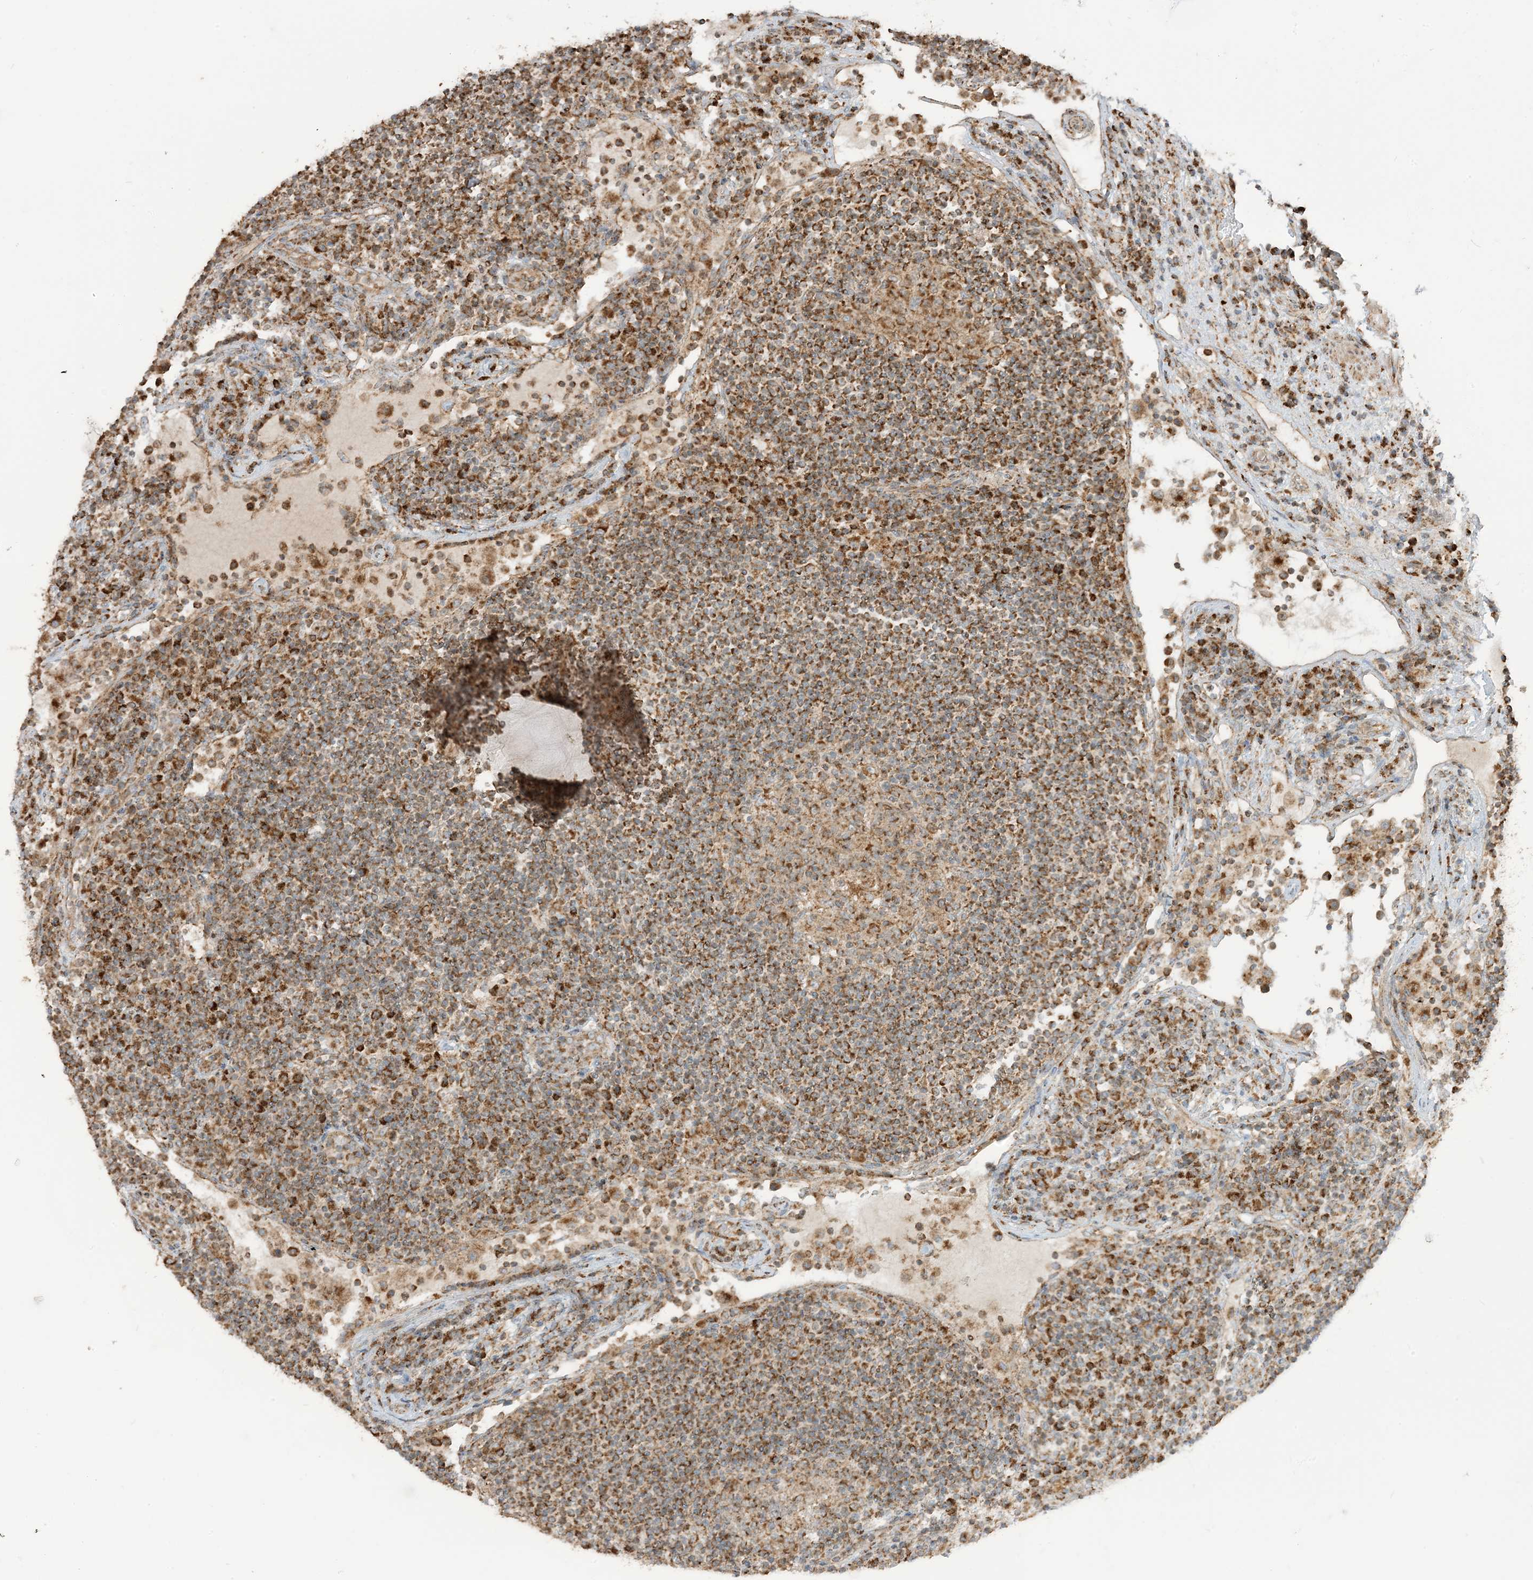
{"staining": {"intensity": "strong", "quantity": "25%-75%", "location": "cytoplasmic/membranous"}, "tissue": "lymph node", "cell_type": "Germinal center cells", "image_type": "normal", "snomed": [{"axis": "morphology", "description": "Normal tissue, NOS"}, {"axis": "topography", "description": "Lymph node"}], "caption": "Protein analysis of unremarkable lymph node reveals strong cytoplasmic/membranous positivity in approximately 25%-75% of germinal center cells.", "gene": "N4BP3", "patient": {"sex": "female", "age": 53}}